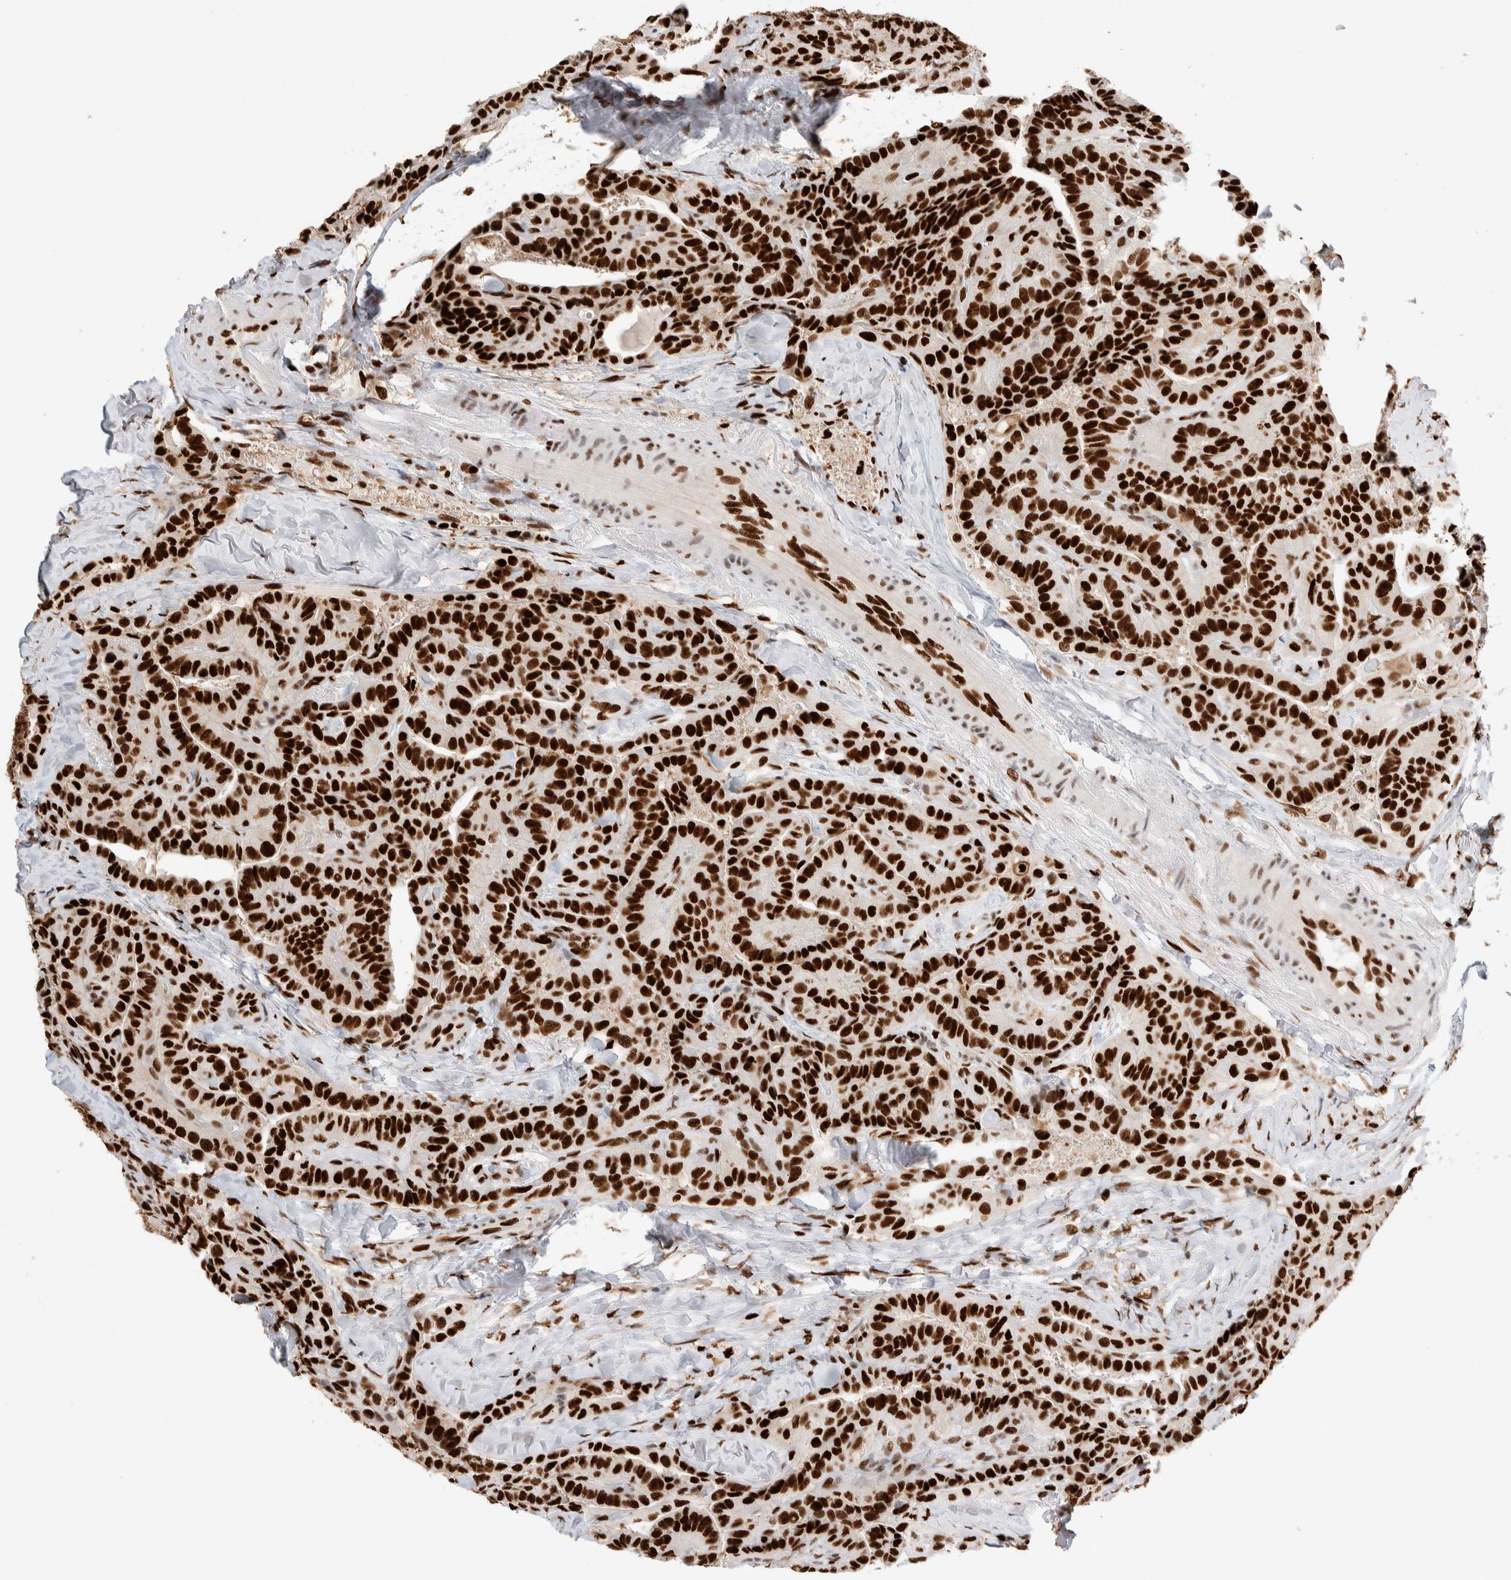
{"staining": {"intensity": "strong", "quantity": ">75%", "location": "nuclear"}, "tissue": "thyroid cancer", "cell_type": "Tumor cells", "image_type": "cancer", "snomed": [{"axis": "morphology", "description": "Papillary adenocarcinoma, NOS"}, {"axis": "topography", "description": "Thyroid gland"}], "caption": "Brown immunohistochemical staining in papillary adenocarcinoma (thyroid) displays strong nuclear staining in approximately >75% of tumor cells.", "gene": "RNASEK-C17orf49", "patient": {"sex": "male", "age": 77}}